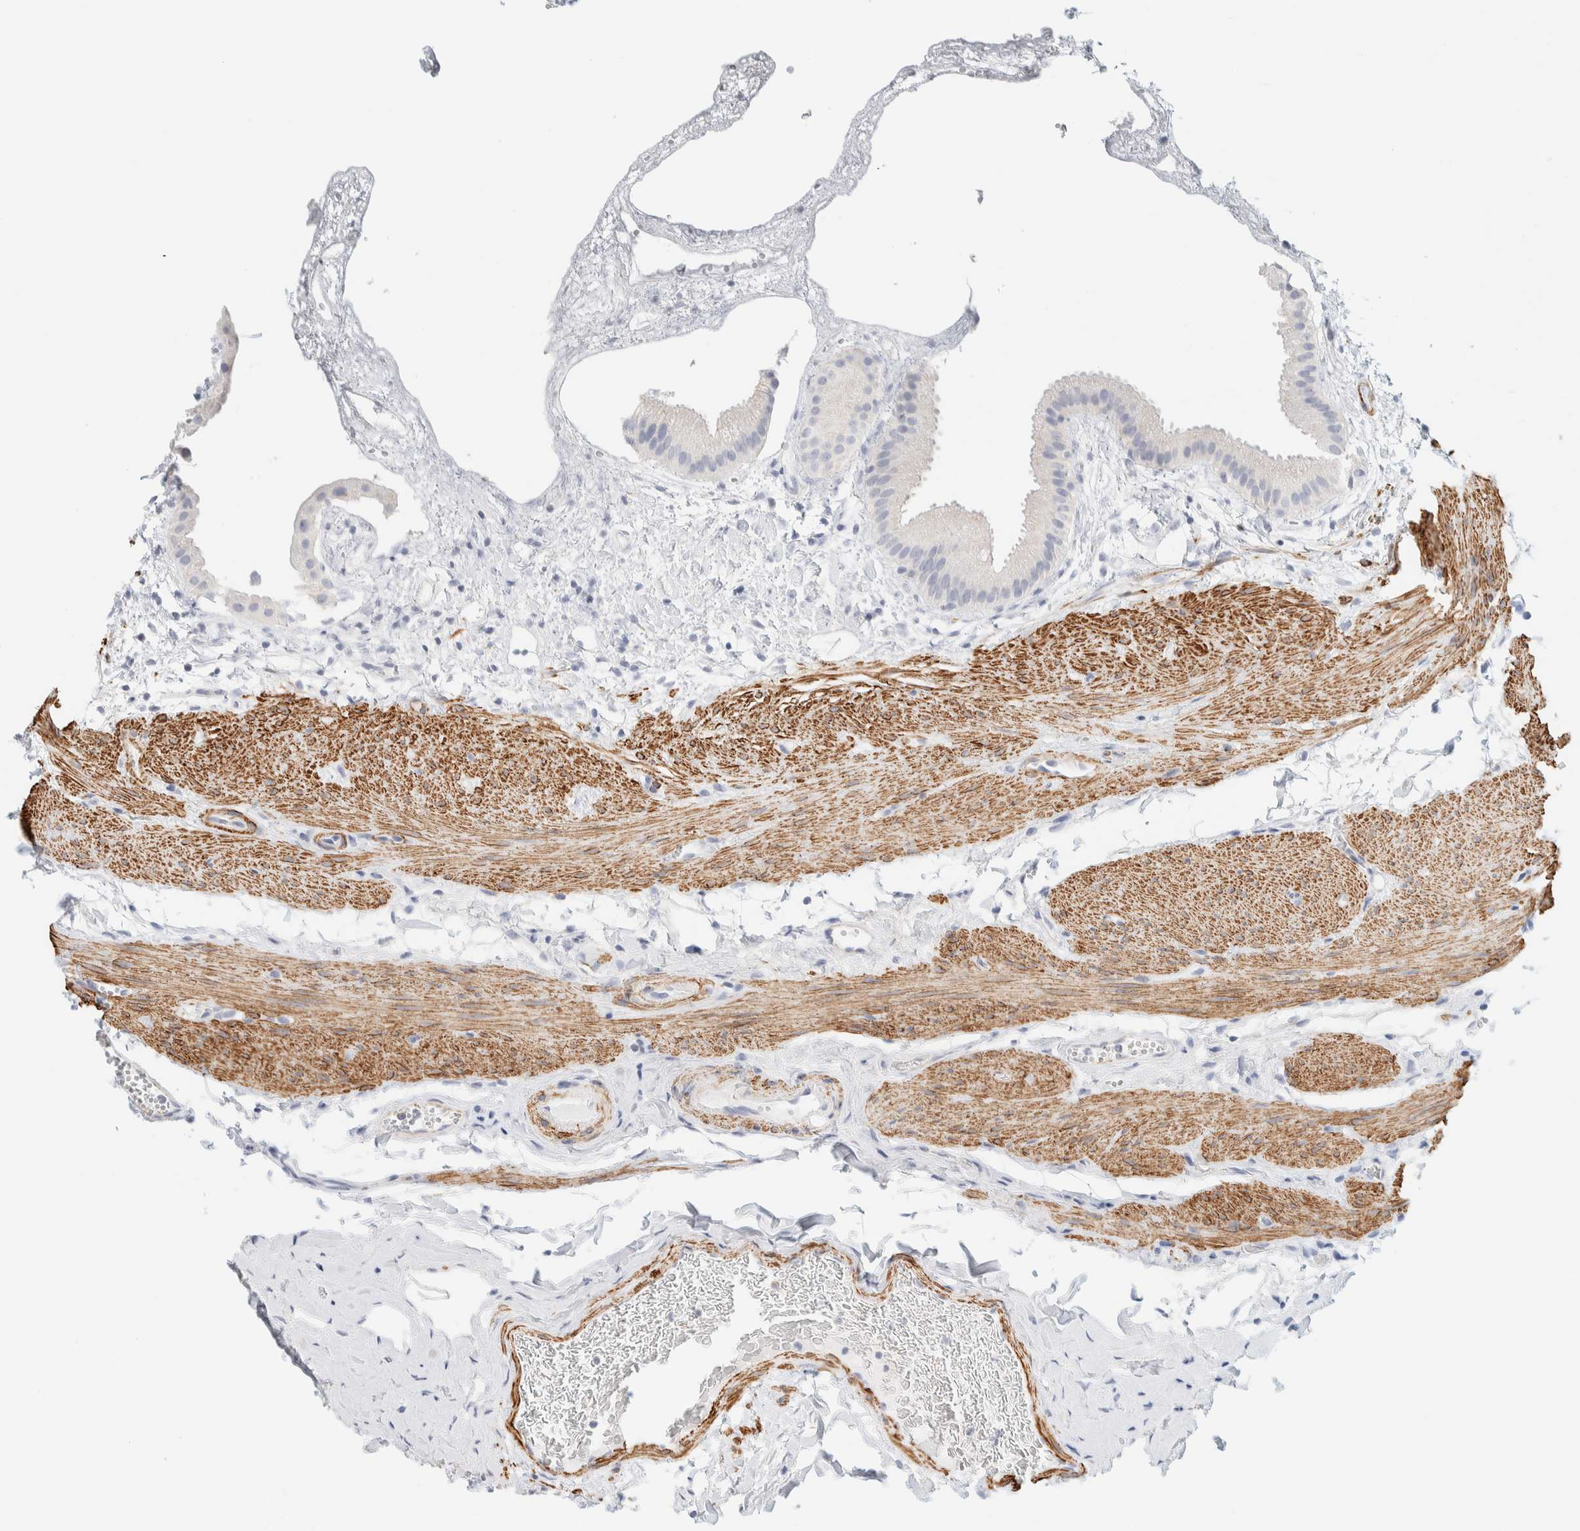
{"staining": {"intensity": "negative", "quantity": "none", "location": "none"}, "tissue": "gallbladder", "cell_type": "Glandular cells", "image_type": "normal", "snomed": [{"axis": "morphology", "description": "Normal tissue, NOS"}, {"axis": "topography", "description": "Gallbladder"}], "caption": "A micrograph of gallbladder stained for a protein demonstrates no brown staining in glandular cells. (Stains: DAB (3,3'-diaminobenzidine) IHC with hematoxylin counter stain, Microscopy: brightfield microscopy at high magnification).", "gene": "AFMID", "patient": {"sex": "female", "age": 64}}